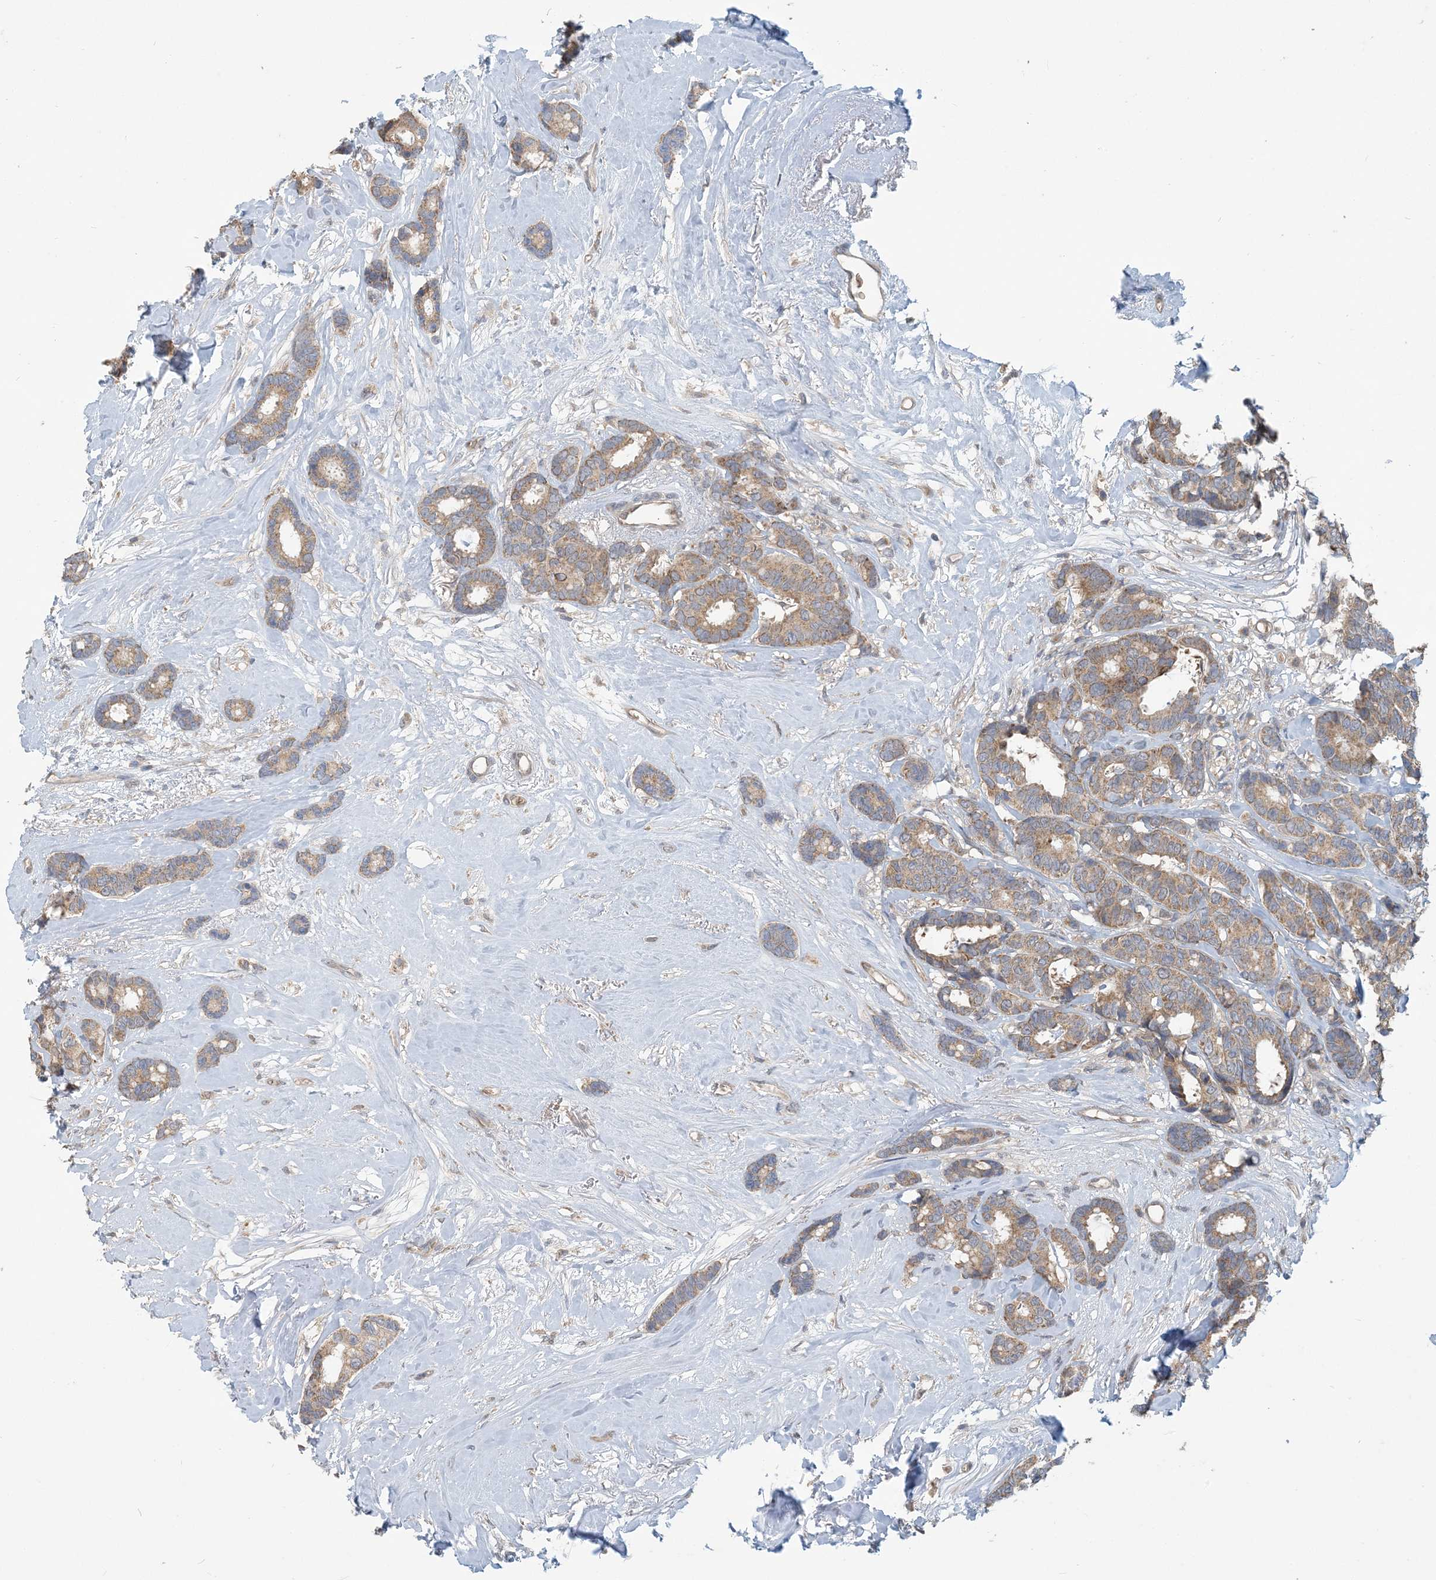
{"staining": {"intensity": "moderate", "quantity": ">75%", "location": "cytoplasmic/membranous"}, "tissue": "breast cancer", "cell_type": "Tumor cells", "image_type": "cancer", "snomed": [{"axis": "morphology", "description": "Duct carcinoma"}, {"axis": "topography", "description": "Breast"}], "caption": "Approximately >75% of tumor cells in human breast infiltrating ductal carcinoma display moderate cytoplasmic/membranous protein expression as visualized by brown immunohistochemical staining.", "gene": "PUSL1", "patient": {"sex": "female", "age": 87}}